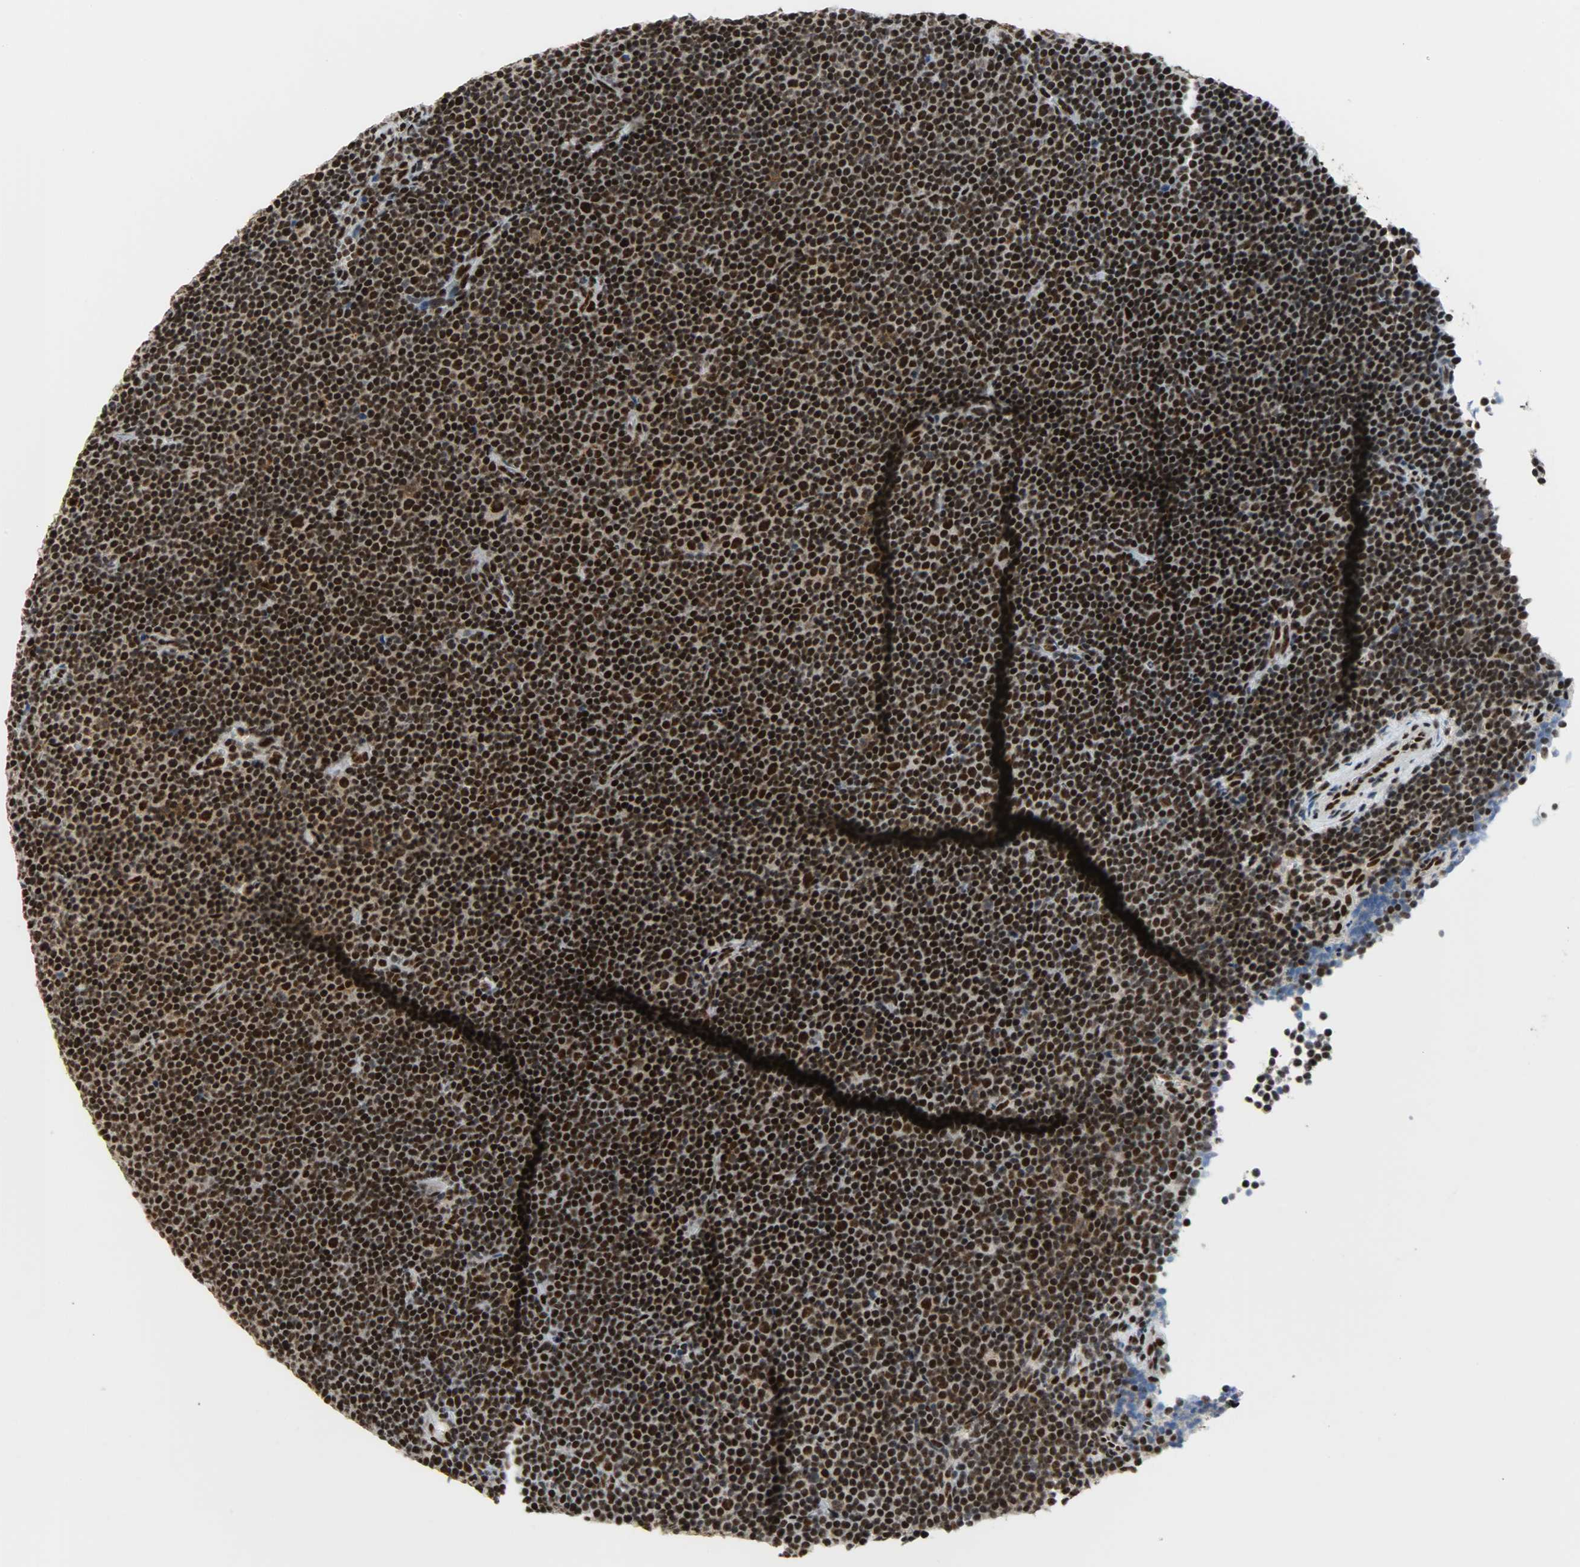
{"staining": {"intensity": "strong", "quantity": ">75%", "location": "nuclear"}, "tissue": "lymphoma", "cell_type": "Tumor cells", "image_type": "cancer", "snomed": [{"axis": "morphology", "description": "Malignant lymphoma, non-Hodgkin's type, Low grade"}, {"axis": "topography", "description": "Lymph node"}], "caption": "Human lymphoma stained with a protein marker demonstrates strong staining in tumor cells.", "gene": "SSB", "patient": {"sex": "female", "age": 67}}